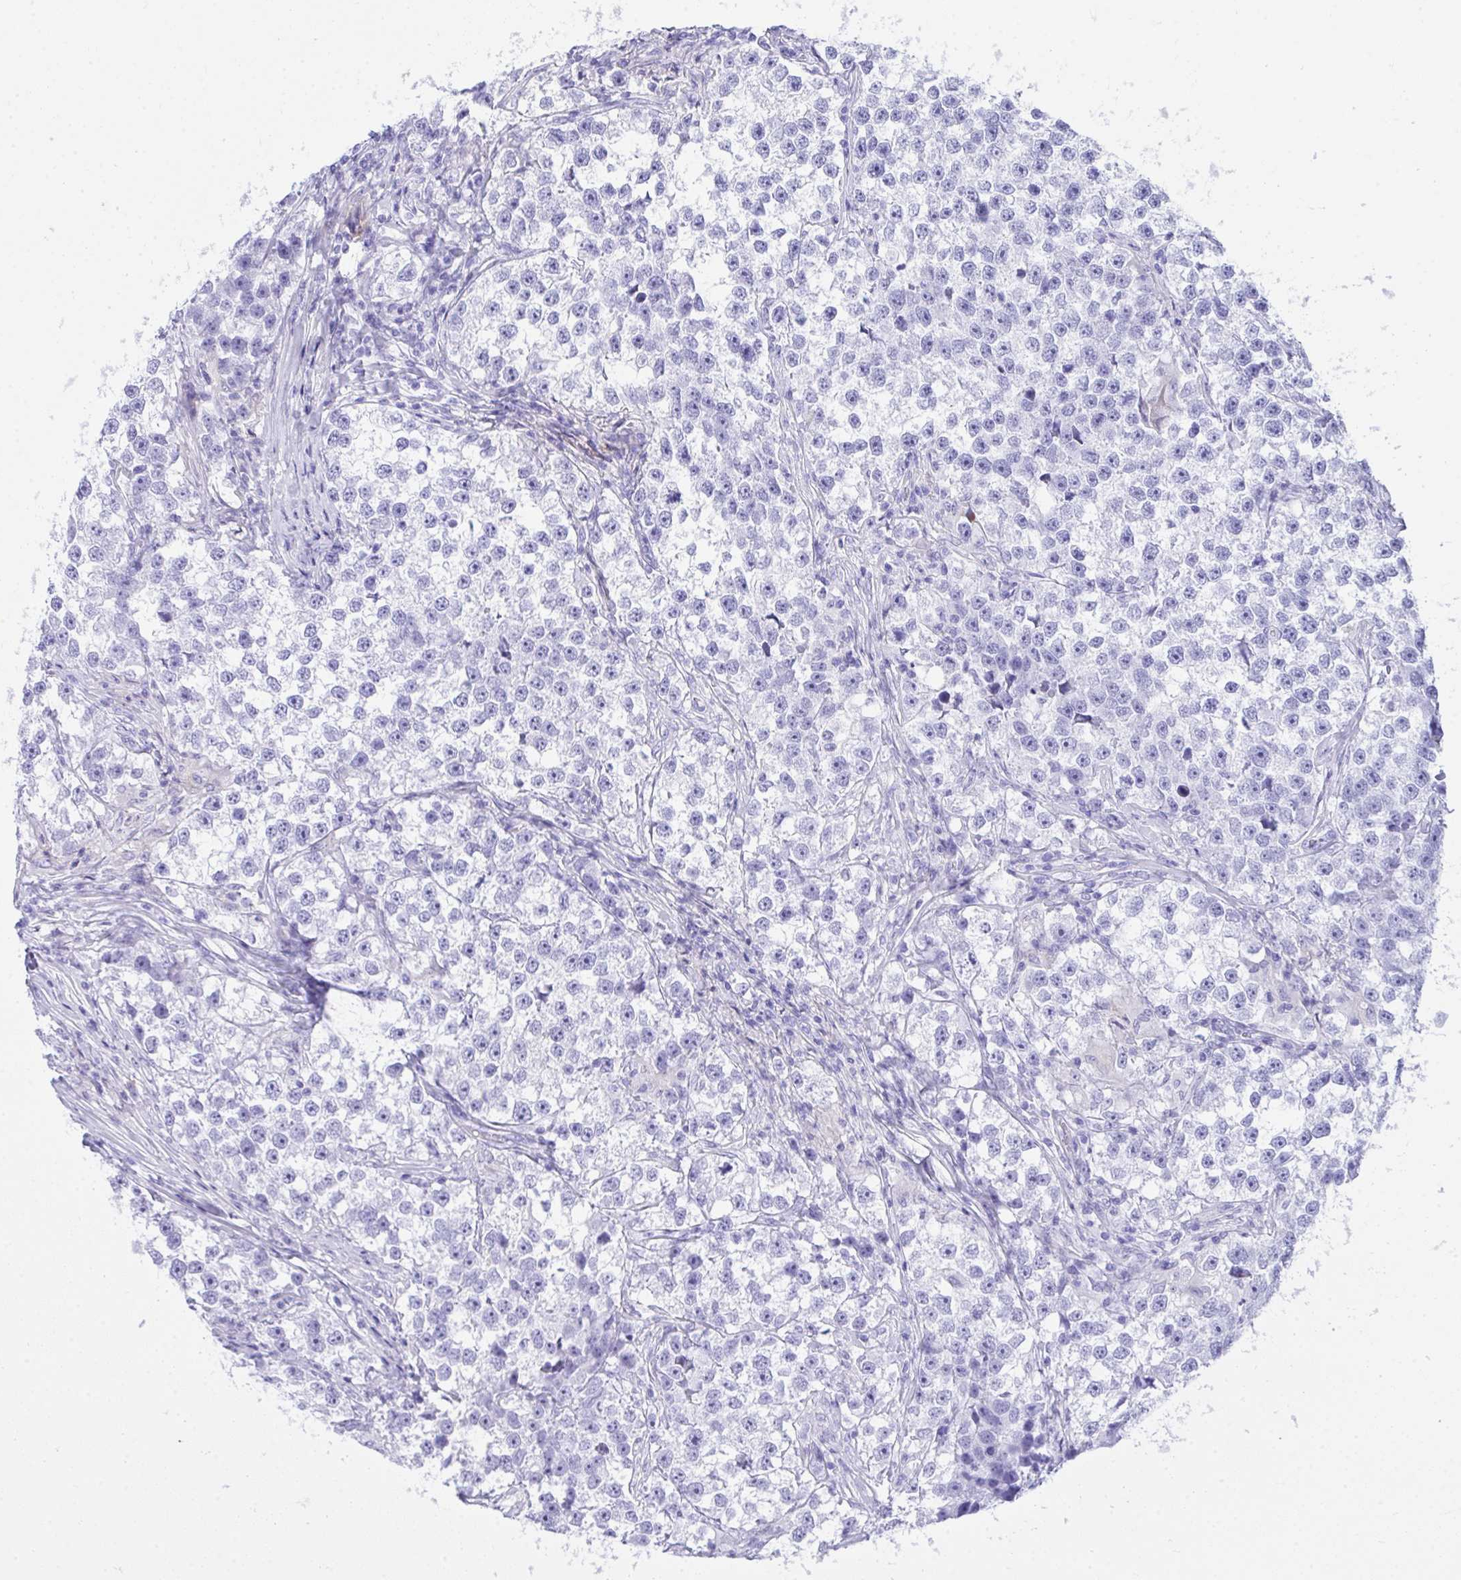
{"staining": {"intensity": "negative", "quantity": "none", "location": "none"}, "tissue": "testis cancer", "cell_type": "Tumor cells", "image_type": "cancer", "snomed": [{"axis": "morphology", "description": "Seminoma, NOS"}, {"axis": "topography", "description": "Testis"}], "caption": "Tumor cells are negative for brown protein staining in testis seminoma. The staining was performed using DAB (3,3'-diaminobenzidine) to visualize the protein expression in brown, while the nuclei were stained in blue with hematoxylin (Magnification: 20x).", "gene": "BEX5", "patient": {"sex": "male", "age": 46}}